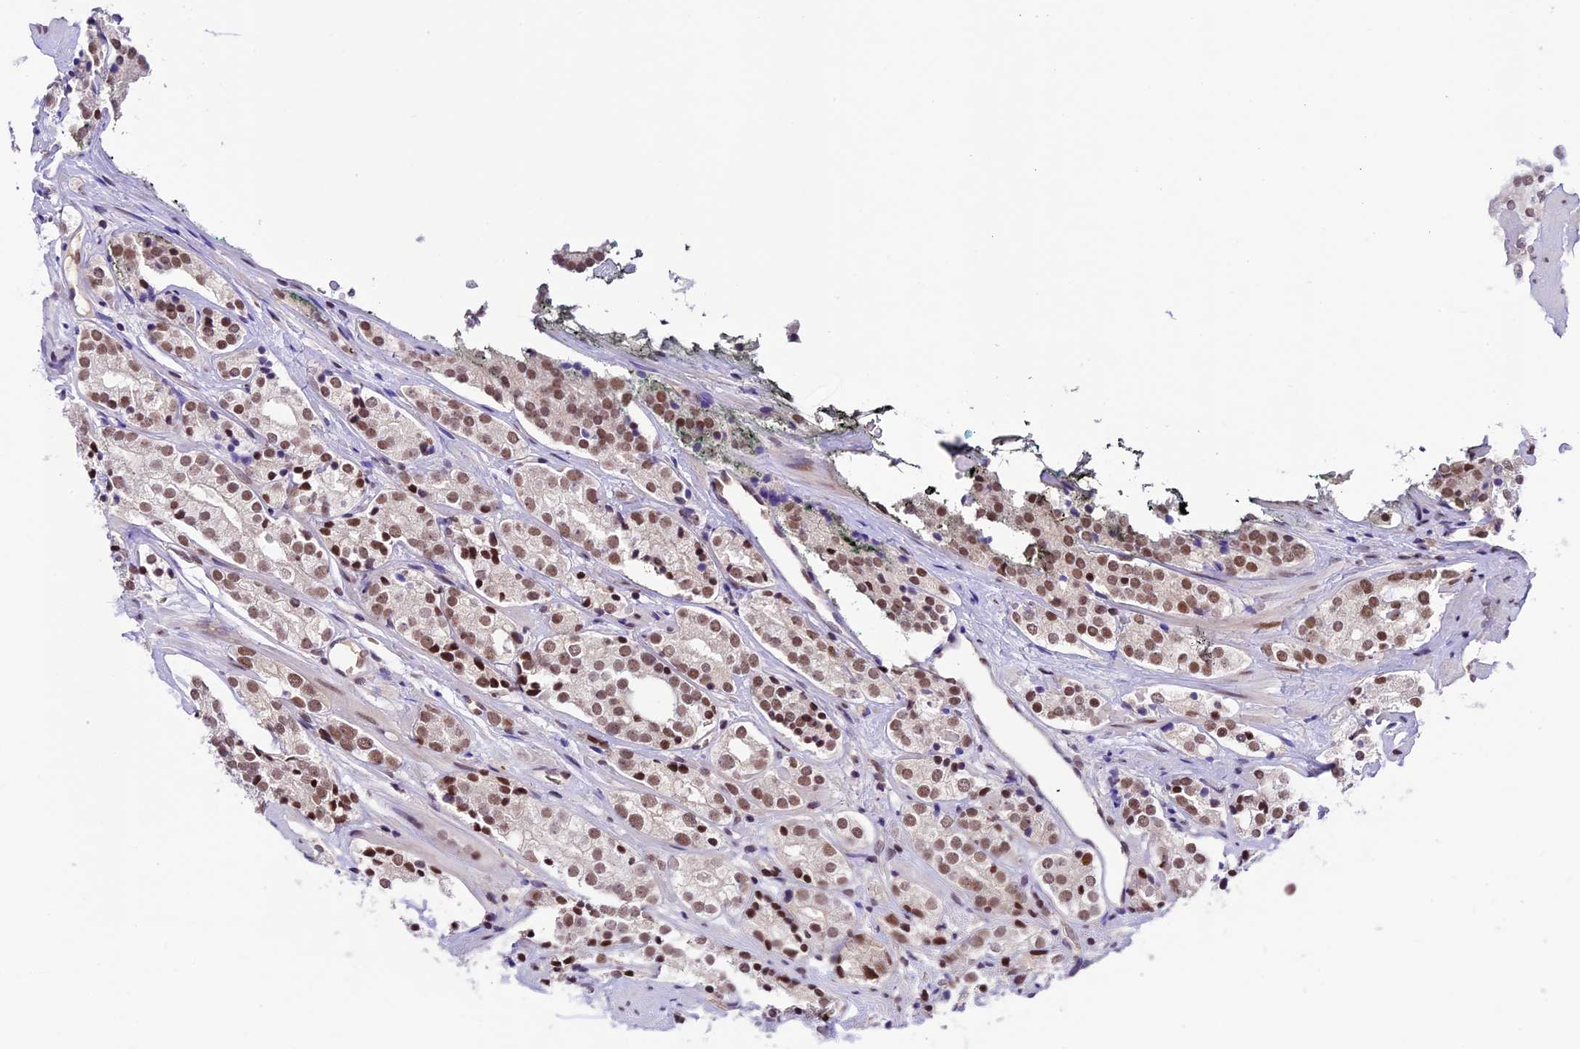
{"staining": {"intensity": "moderate", "quantity": ">75%", "location": "nuclear"}, "tissue": "prostate cancer", "cell_type": "Tumor cells", "image_type": "cancer", "snomed": [{"axis": "morphology", "description": "Adenocarcinoma, High grade"}, {"axis": "topography", "description": "Prostate"}], "caption": "This image exhibits IHC staining of prostate cancer, with medium moderate nuclear staining in about >75% of tumor cells.", "gene": "SHKBP1", "patient": {"sex": "male", "age": 71}}